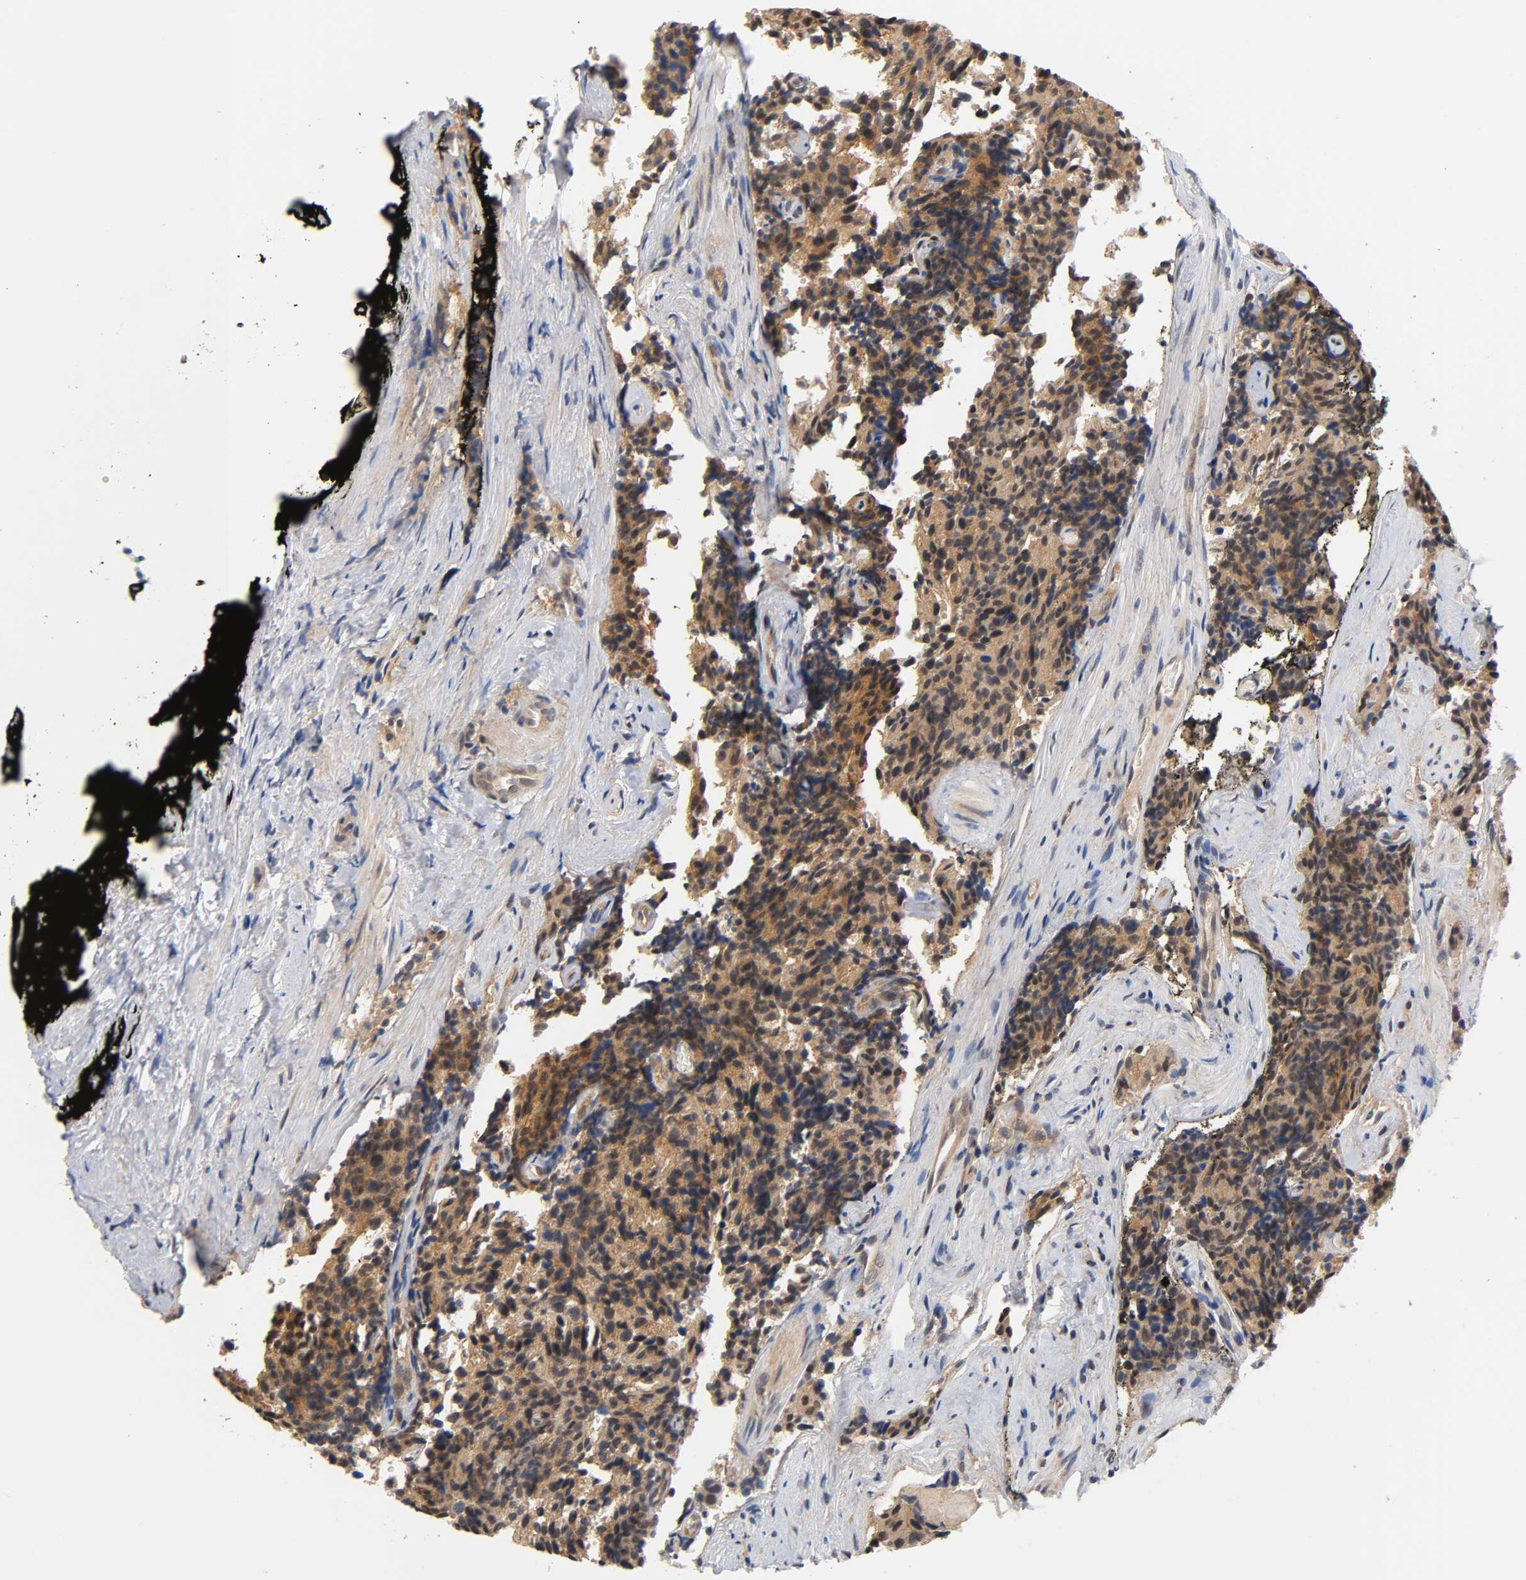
{"staining": {"intensity": "moderate", "quantity": ">75%", "location": "cytoplasmic/membranous"}, "tissue": "prostate cancer", "cell_type": "Tumor cells", "image_type": "cancer", "snomed": [{"axis": "morphology", "description": "Adenocarcinoma, High grade"}, {"axis": "topography", "description": "Prostate"}], "caption": "Tumor cells reveal medium levels of moderate cytoplasmic/membranous expression in approximately >75% of cells in prostate cancer. (DAB IHC with brightfield microscopy, high magnification).", "gene": "PRKAB1", "patient": {"sex": "male", "age": 58}}